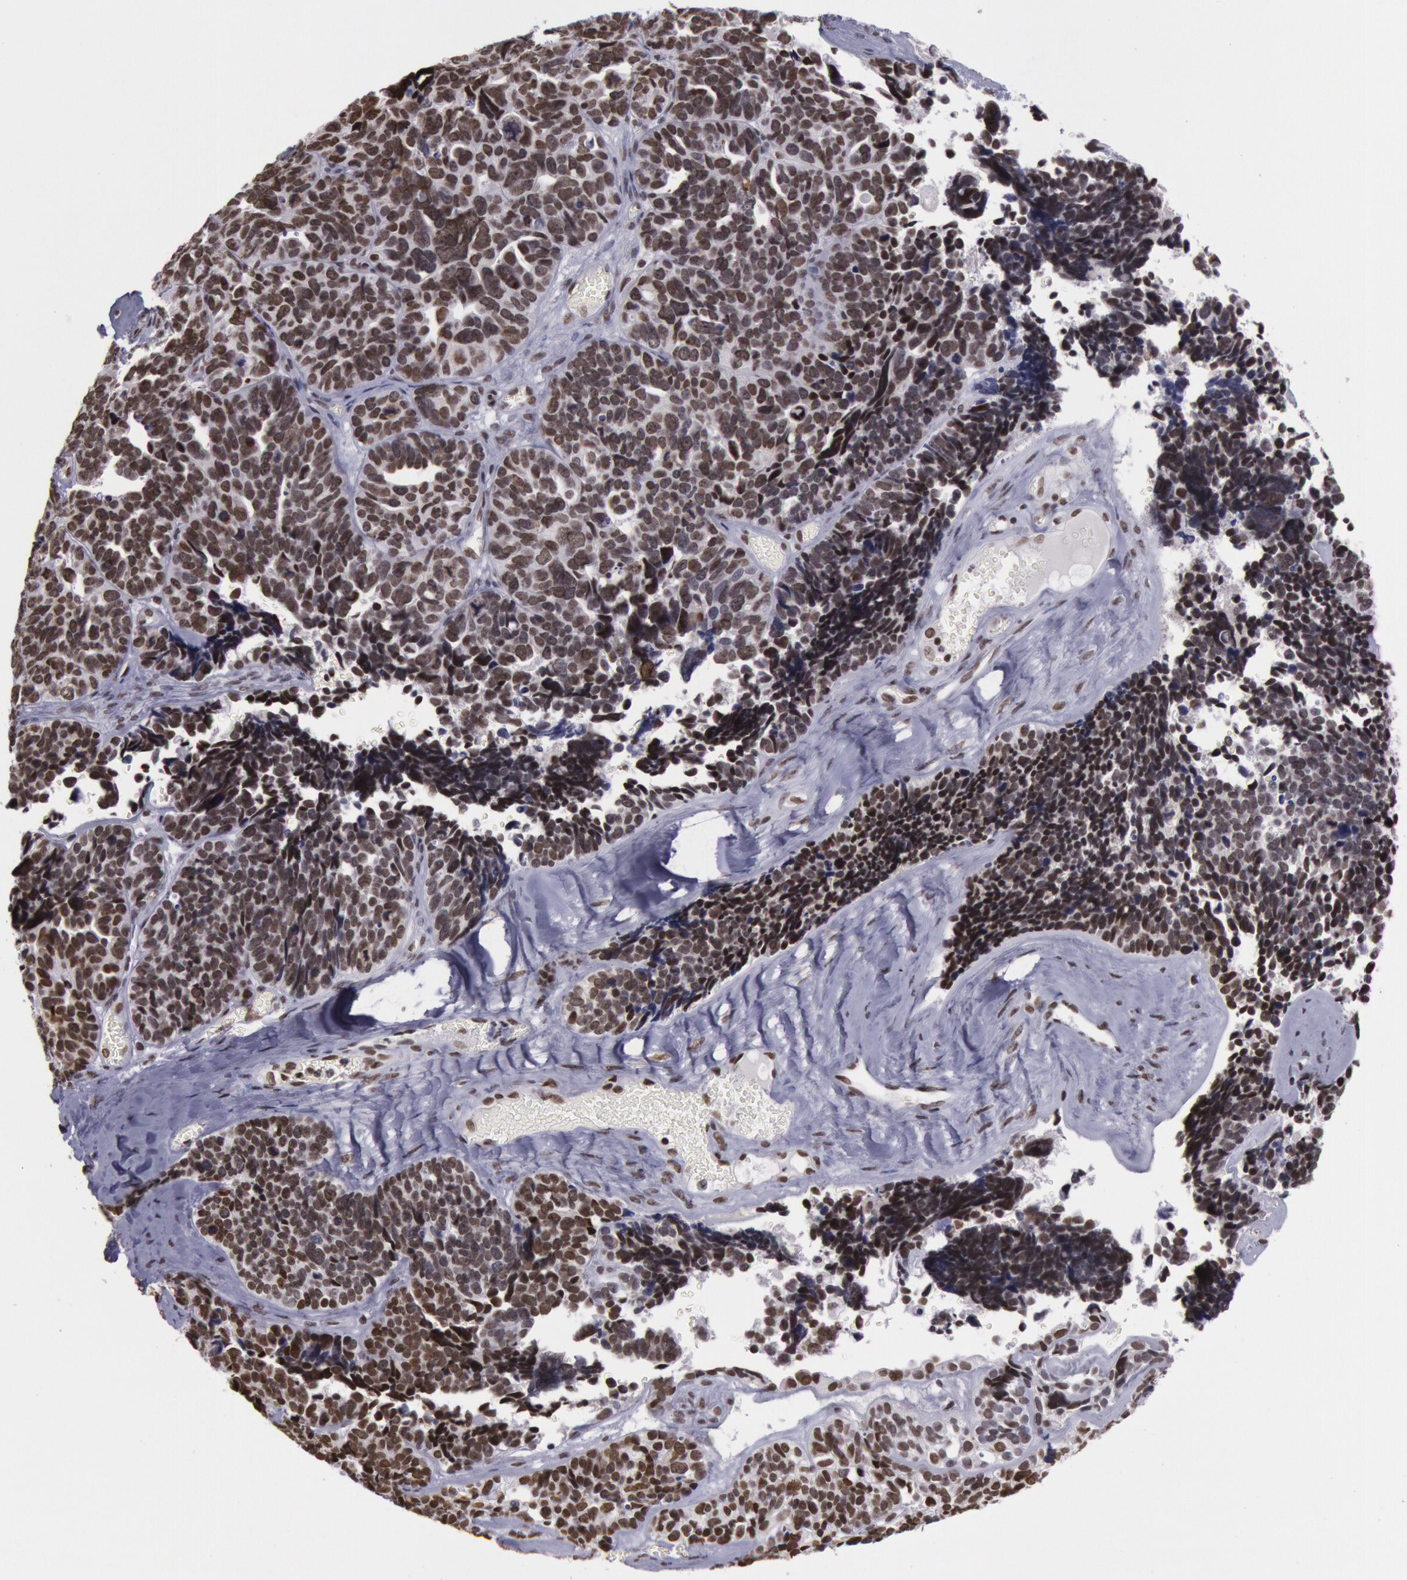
{"staining": {"intensity": "strong", "quantity": ">75%", "location": "nuclear"}, "tissue": "ovarian cancer", "cell_type": "Tumor cells", "image_type": "cancer", "snomed": [{"axis": "morphology", "description": "Cystadenocarcinoma, serous, NOS"}, {"axis": "topography", "description": "Ovary"}], "caption": "IHC (DAB) staining of human serous cystadenocarcinoma (ovarian) exhibits strong nuclear protein positivity in approximately >75% of tumor cells.", "gene": "NKAP", "patient": {"sex": "female", "age": 77}}